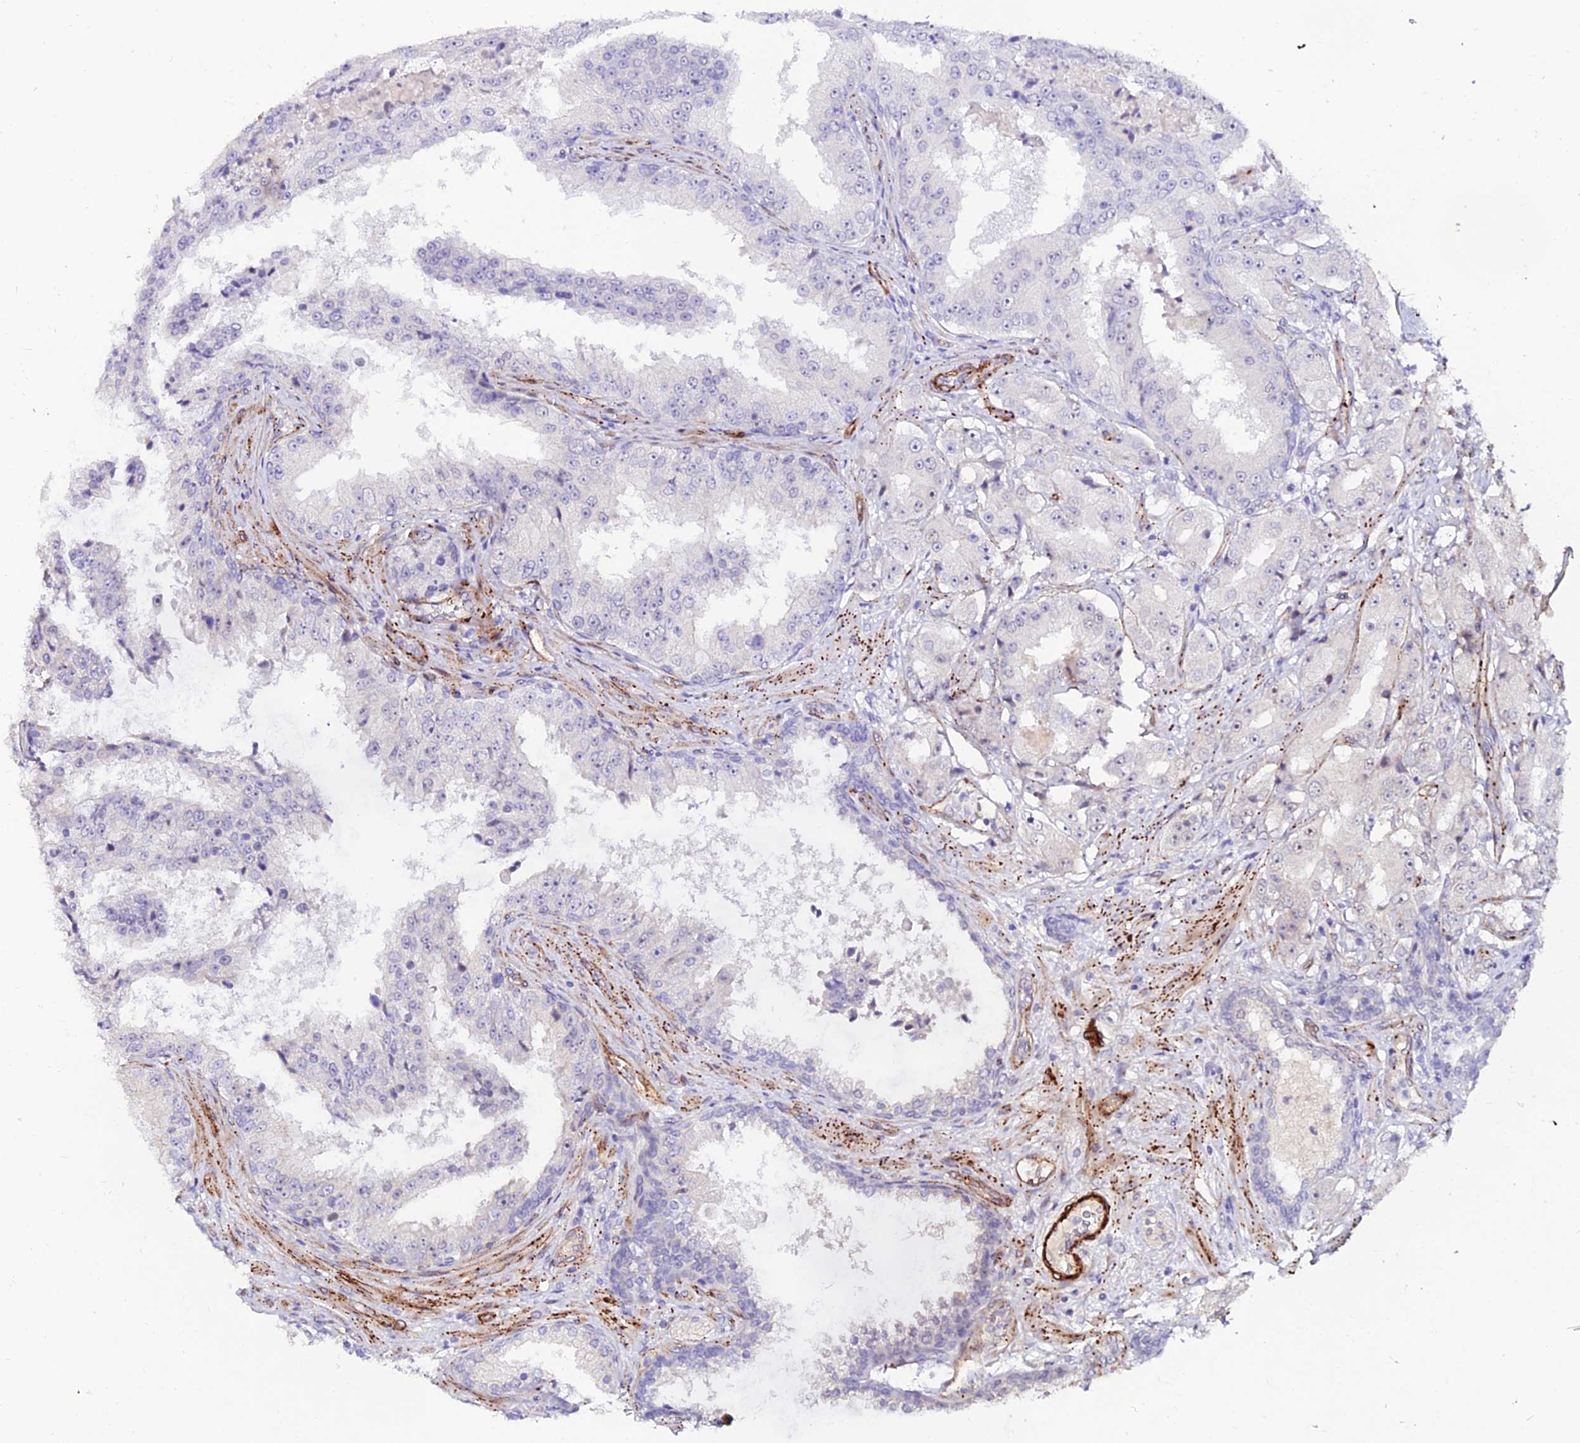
{"staining": {"intensity": "negative", "quantity": "none", "location": "none"}, "tissue": "prostate cancer", "cell_type": "Tumor cells", "image_type": "cancer", "snomed": [{"axis": "morphology", "description": "Adenocarcinoma, High grade"}, {"axis": "topography", "description": "Prostate"}], "caption": "Prostate cancer (adenocarcinoma (high-grade)) stained for a protein using immunohistochemistry demonstrates no expression tumor cells.", "gene": "ALDH3B2", "patient": {"sex": "male", "age": 73}}